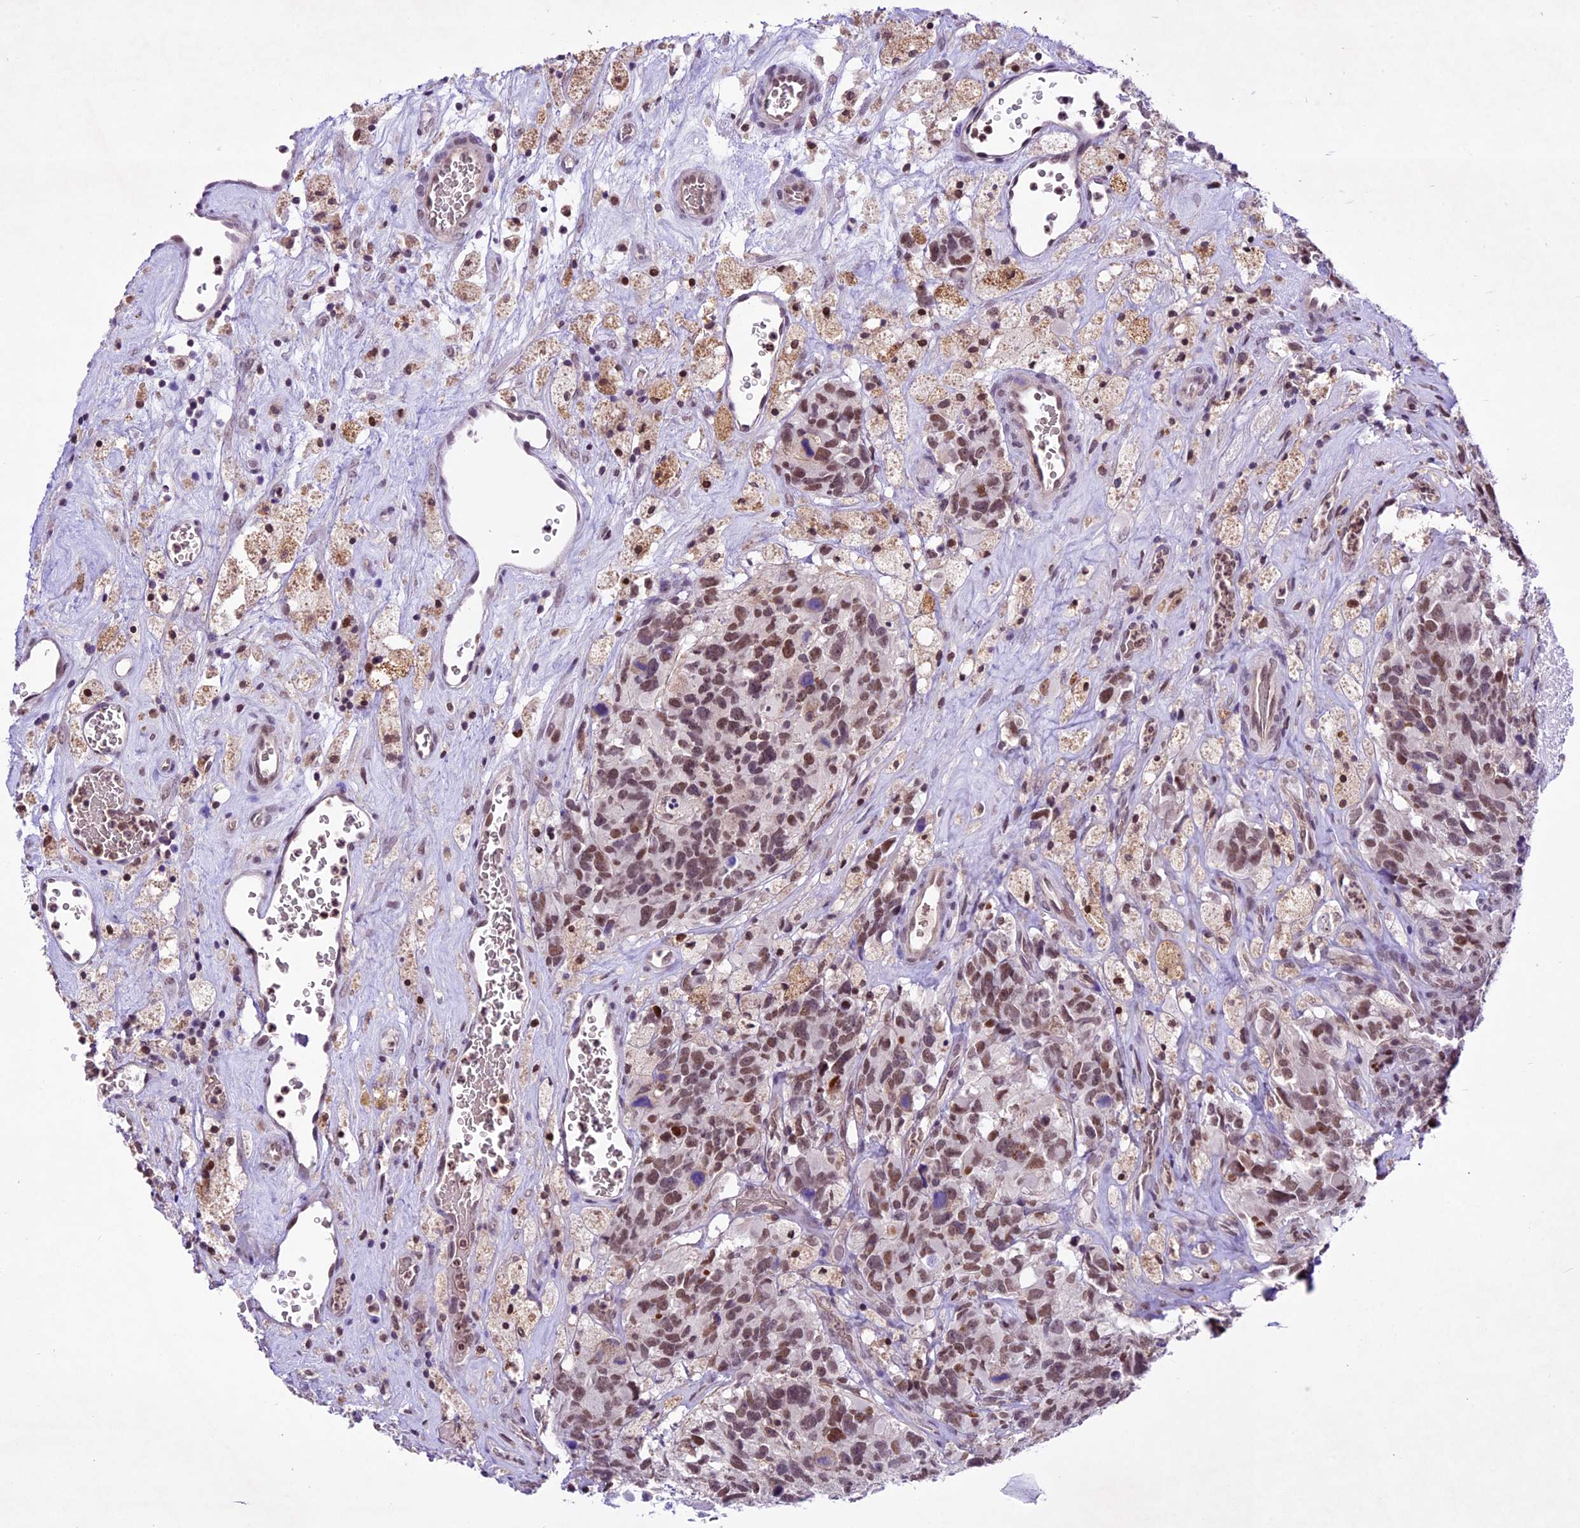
{"staining": {"intensity": "moderate", "quantity": ">75%", "location": "nuclear"}, "tissue": "glioma", "cell_type": "Tumor cells", "image_type": "cancer", "snomed": [{"axis": "morphology", "description": "Glioma, malignant, High grade"}, {"axis": "topography", "description": "Brain"}], "caption": "Glioma was stained to show a protein in brown. There is medium levels of moderate nuclear positivity in about >75% of tumor cells.", "gene": "SHKBP1", "patient": {"sex": "male", "age": 76}}